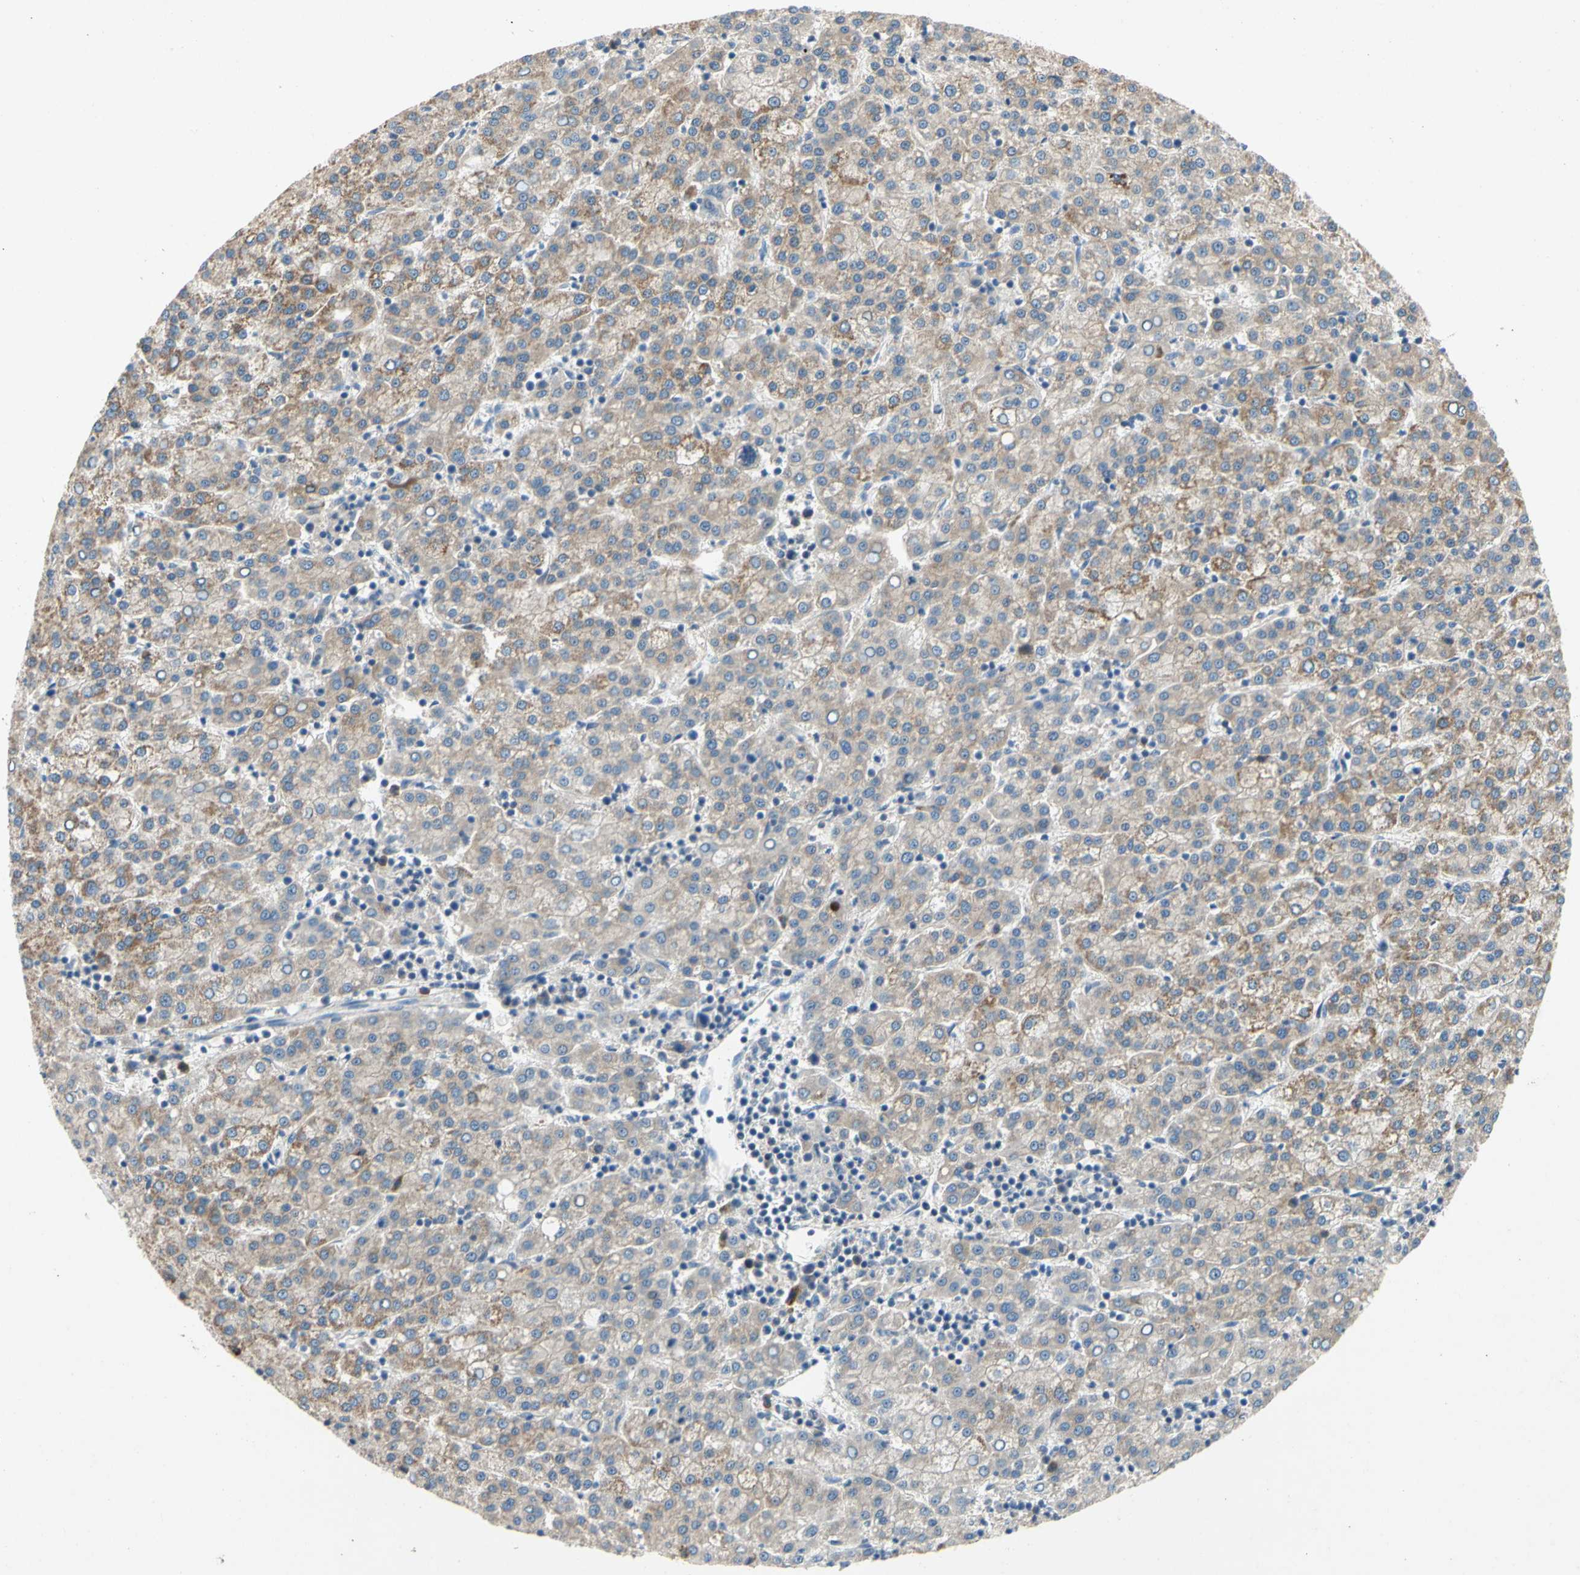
{"staining": {"intensity": "moderate", "quantity": ">75%", "location": "cytoplasmic/membranous"}, "tissue": "liver cancer", "cell_type": "Tumor cells", "image_type": "cancer", "snomed": [{"axis": "morphology", "description": "Carcinoma, Hepatocellular, NOS"}, {"axis": "topography", "description": "Liver"}], "caption": "Brown immunohistochemical staining in human liver cancer exhibits moderate cytoplasmic/membranous positivity in about >75% of tumor cells. The staining is performed using DAB brown chromogen to label protein expression. The nuclei are counter-stained blue using hematoxylin.", "gene": "KLHDC8B", "patient": {"sex": "female", "age": 58}}